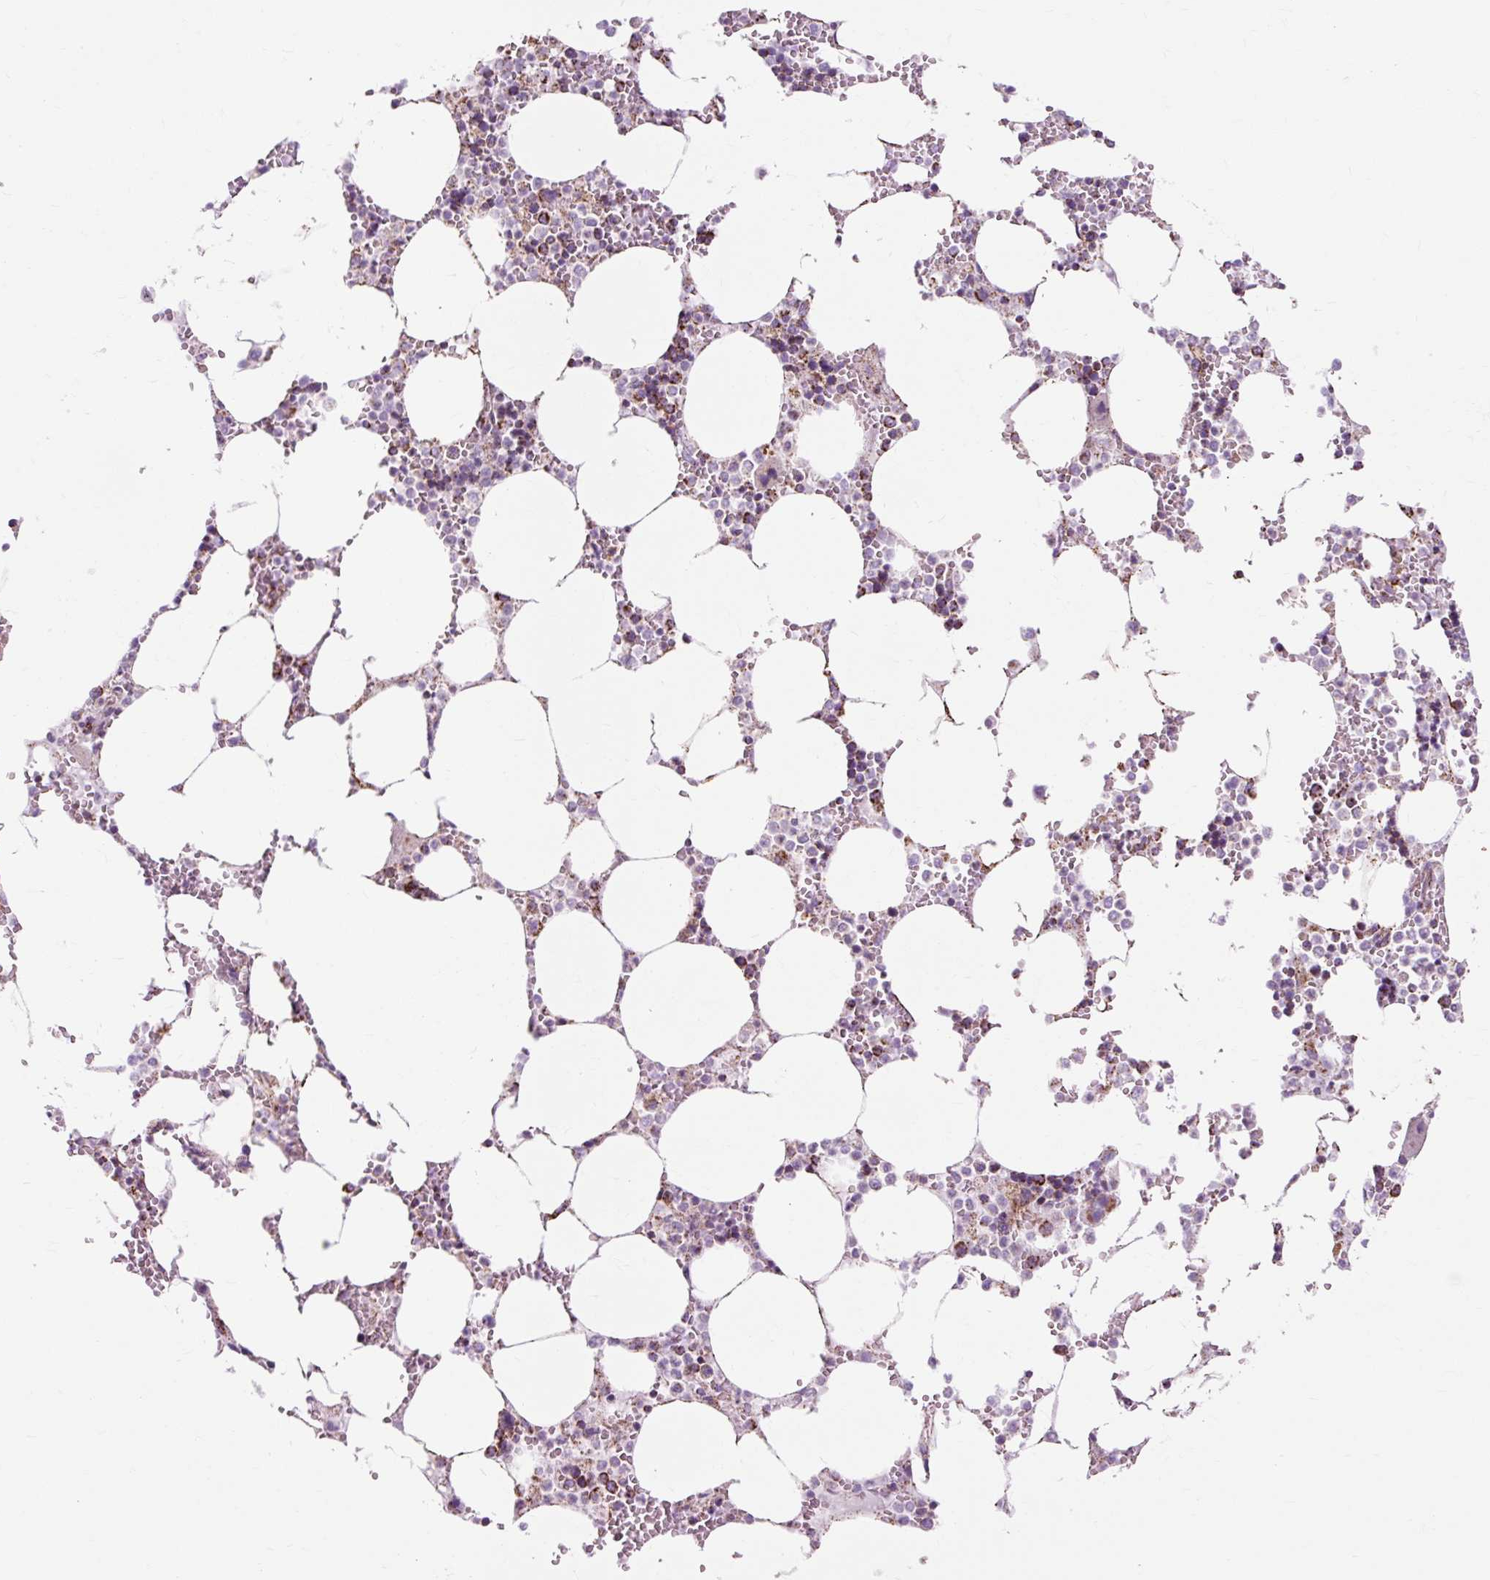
{"staining": {"intensity": "moderate", "quantity": "25%-75%", "location": "cytoplasmic/membranous"}, "tissue": "bone marrow", "cell_type": "Hematopoietic cells", "image_type": "normal", "snomed": [{"axis": "morphology", "description": "Normal tissue, NOS"}, {"axis": "topography", "description": "Bone marrow"}], "caption": "This micrograph reveals immunohistochemistry (IHC) staining of unremarkable bone marrow, with medium moderate cytoplasmic/membranous expression in approximately 25%-75% of hematopoietic cells.", "gene": "DLAT", "patient": {"sex": "male", "age": 64}}